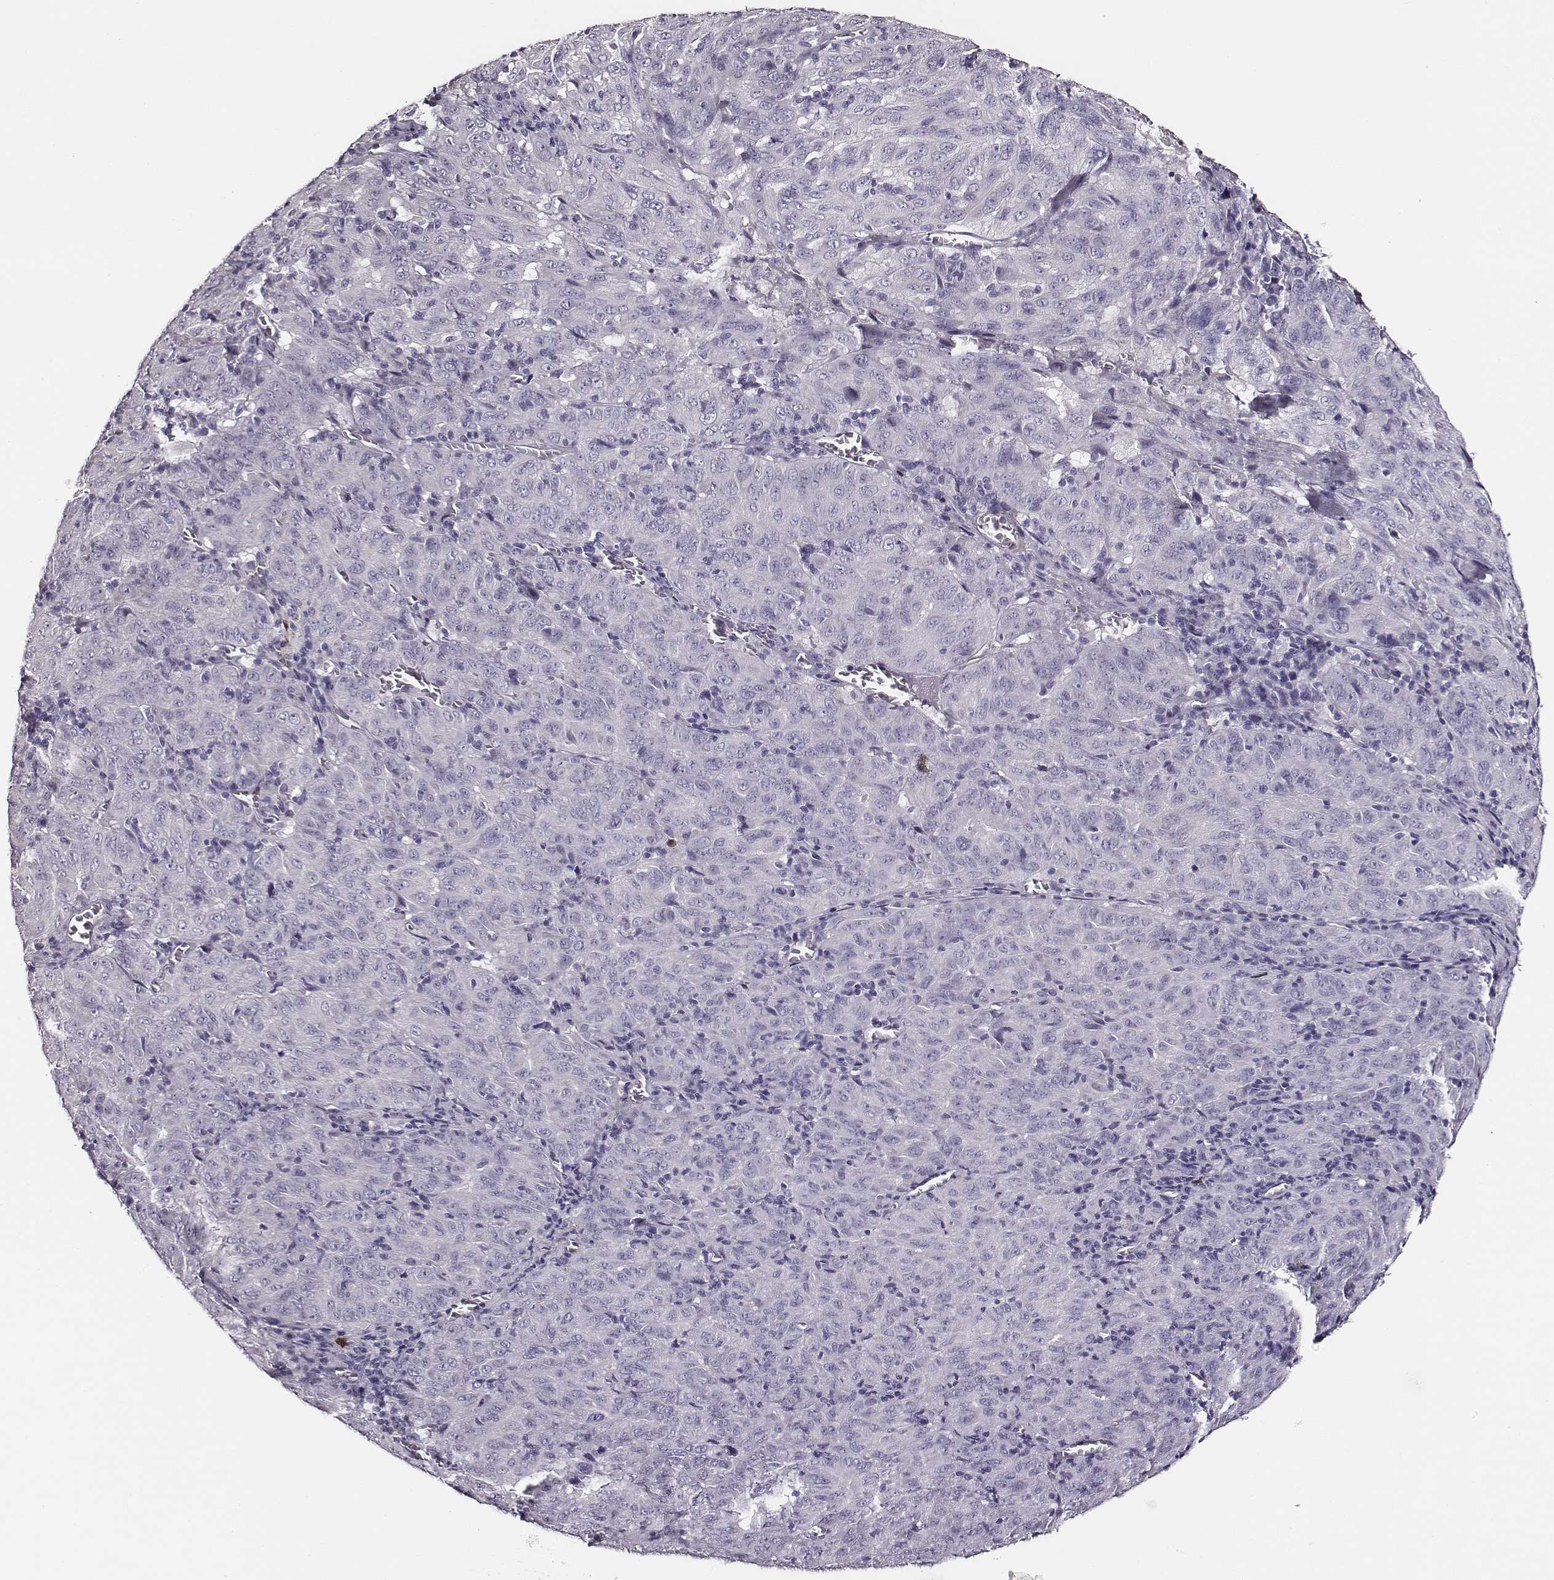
{"staining": {"intensity": "negative", "quantity": "none", "location": "none"}, "tissue": "pancreatic cancer", "cell_type": "Tumor cells", "image_type": "cancer", "snomed": [{"axis": "morphology", "description": "Adenocarcinoma, NOS"}, {"axis": "topography", "description": "Pancreas"}], "caption": "Immunohistochemical staining of pancreatic cancer (adenocarcinoma) reveals no significant expression in tumor cells. (Brightfield microscopy of DAB immunohistochemistry (IHC) at high magnification).", "gene": "DPEP1", "patient": {"sex": "male", "age": 63}}